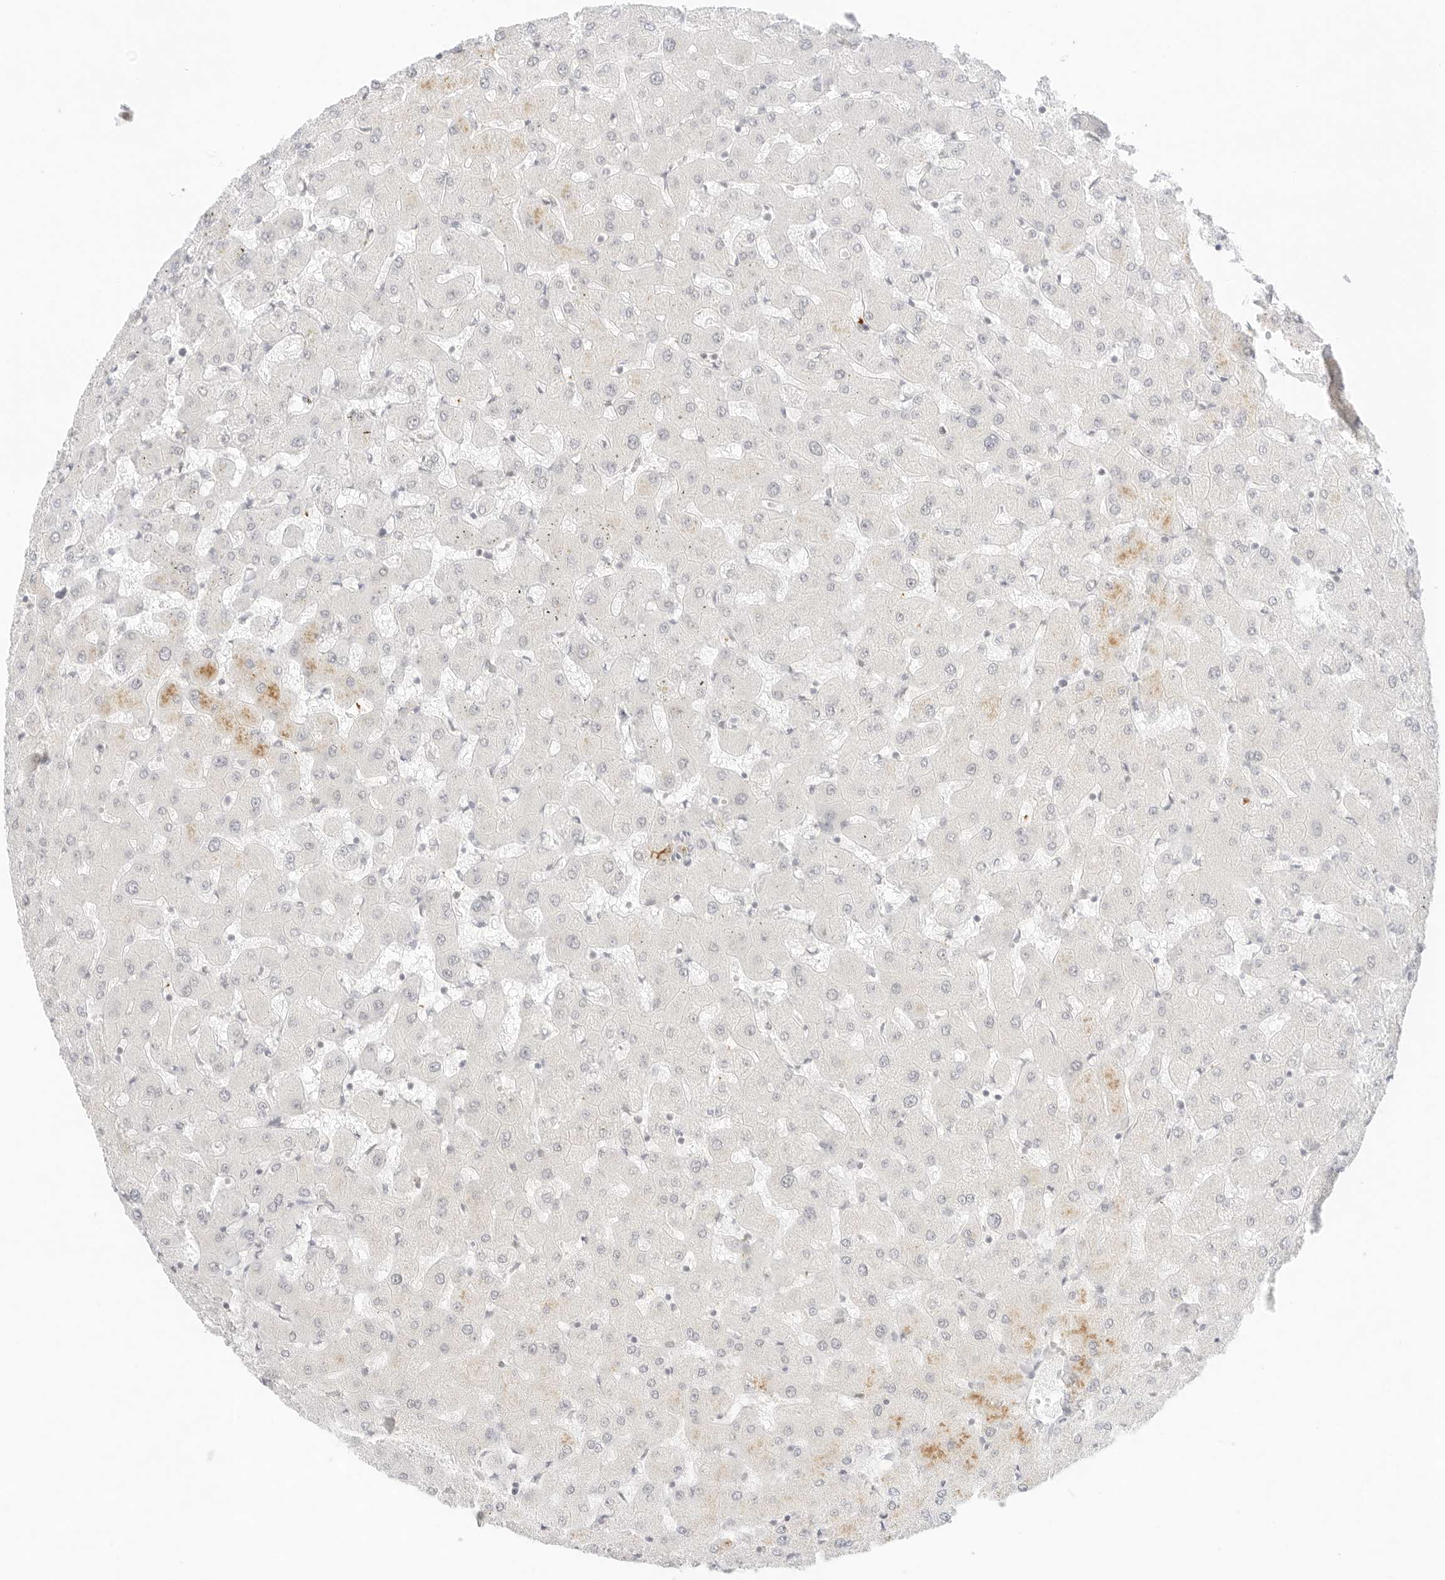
{"staining": {"intensity": "moderate", "quantity": "<25%", "location": "cytoplasmic/membranous"}, "tissue": "liver", "cell_type": "Cholangiocytes", "image_type": "normal", "snomed": [{"axis": "morphology", "description": "Normal tissue, NOS"}, {"axis": "topography", "description": "Liver"}], "caption": "This histopathology image demonstrates immunohistochemistry staining of benign liver, with low moderate cytoplasmic/membranous expression in approximately <25% of cholangiocytes.", "gene": "GNAS", "patient": {"sex": "female", "age": 63}}